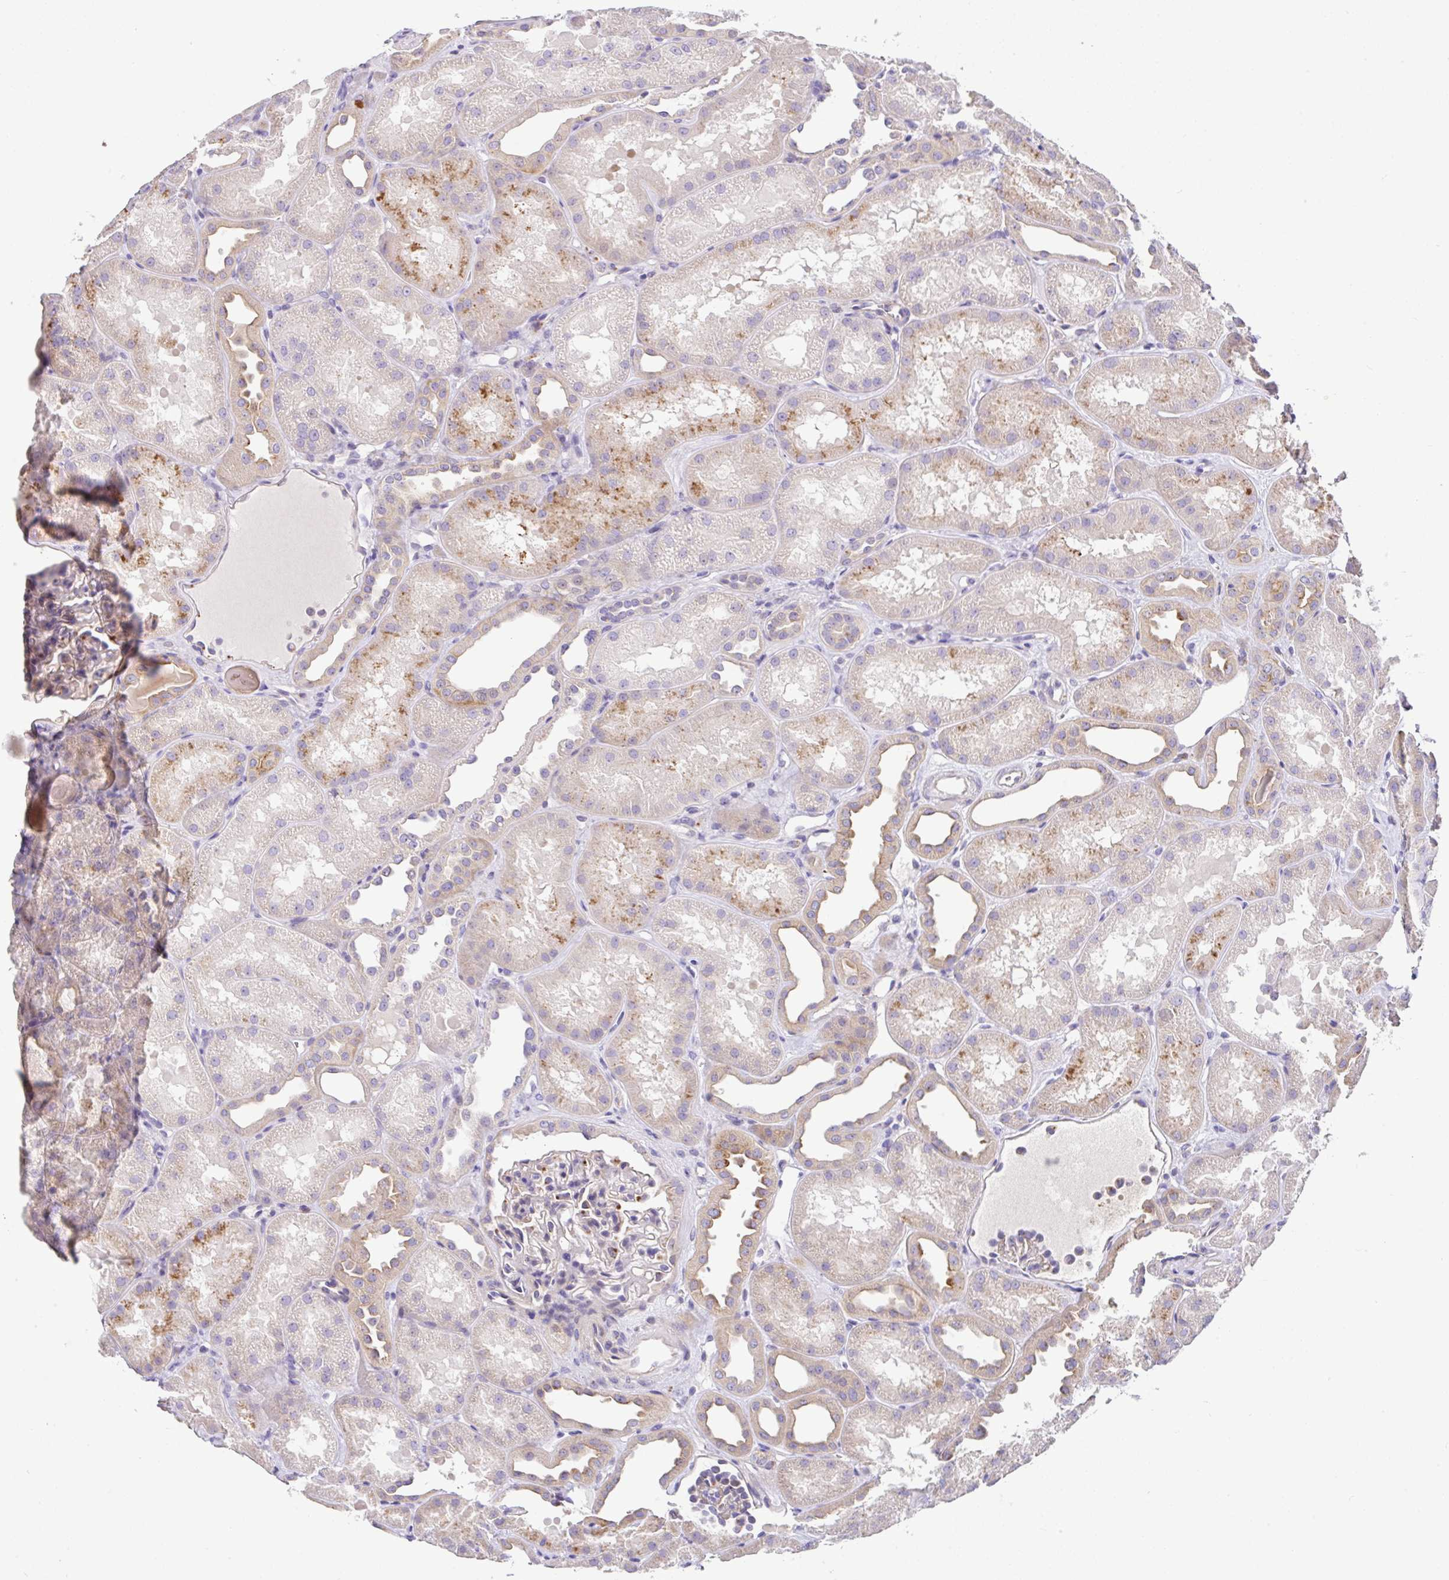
{"staining": {"intensity": "moderate", "quantity": "<25%", "location": "cytoplasmic/membranous"}, "tissue": "kidney", "cell_type": "Cells in glomeruli", "image_type": "normal", "snomed": [{"axis": "morphology", "description": "Normal tissue, NOS"}, {"axis": "topography", "description": "Kidney"}], "caption": "High-power microscopy captured an immunohistochemistry (IHC) photomicrograph of benign kidney, revealing moderate cytoplasmic/membranous expression in approximately <25% of cells in glomeruli.", "gene": "EPN3", "patient": {"sex": "male", "age": 61}}